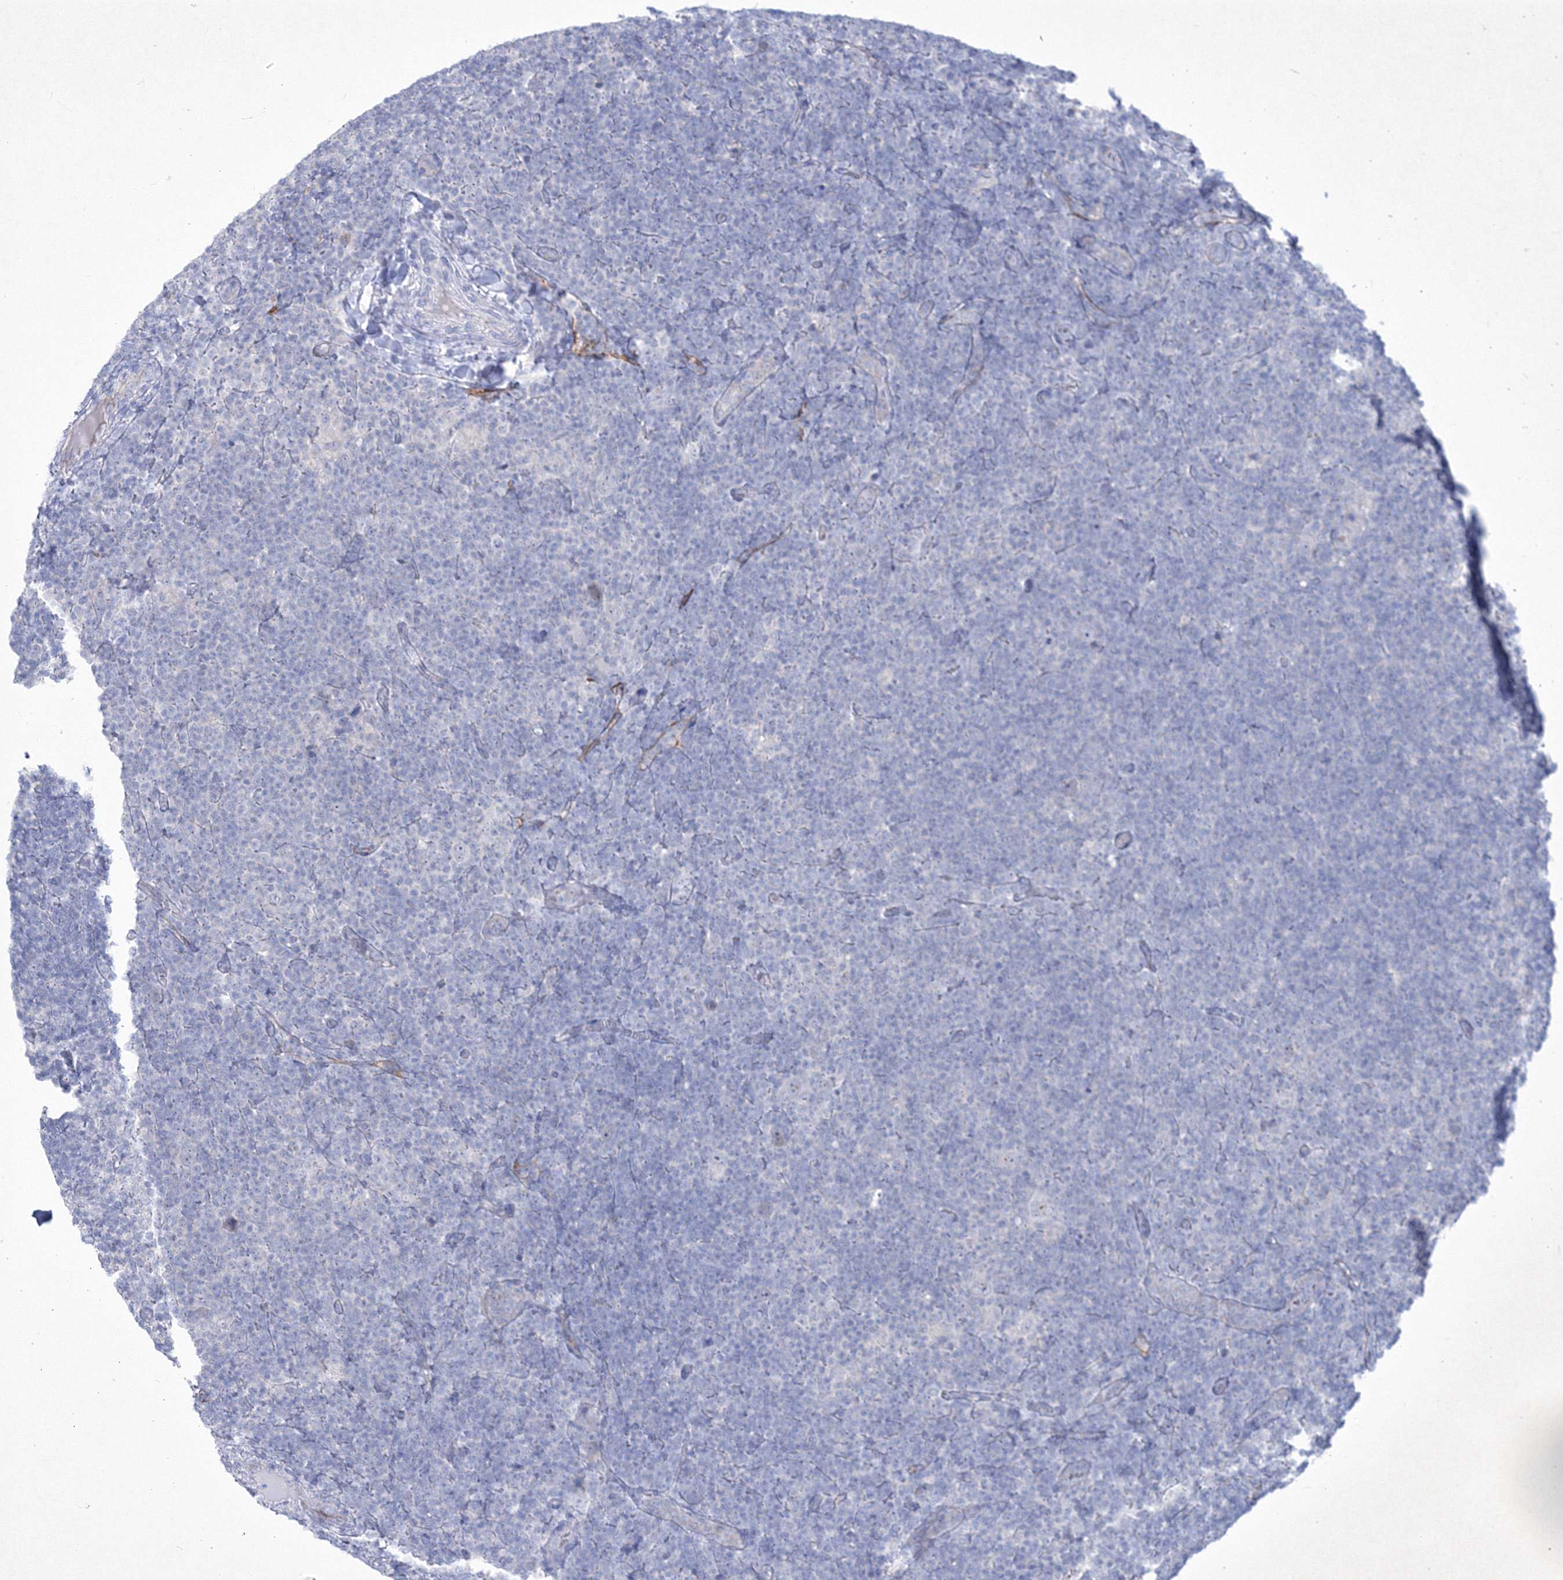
{"staining": {"intensity": "negative", "quantity": "none", "location": "none"}, "tissue": "lymphoma", "cell_type": "Tumor cells", "image_type": "cancer", "snomed": [{"axis": "morphology", "description": "Hodgkin's disease, NOS"}, {"axis": "topography", "description": "Lymph node"}], "caption": "Immunohistochemistry (IHC) photomicrograph of human Hodgkin's disease stained for a protein (brown), which displays no staining in tumor cells. Brightfield microscopy of immunohistochemistry (IHC) stained with DAB (3,3'-diaminobenzidine) (brown) and hematoxylin (blue), captured at high magnification.", "gene": "TMEM139", "patient": {"sex": "female", "age": 57}}